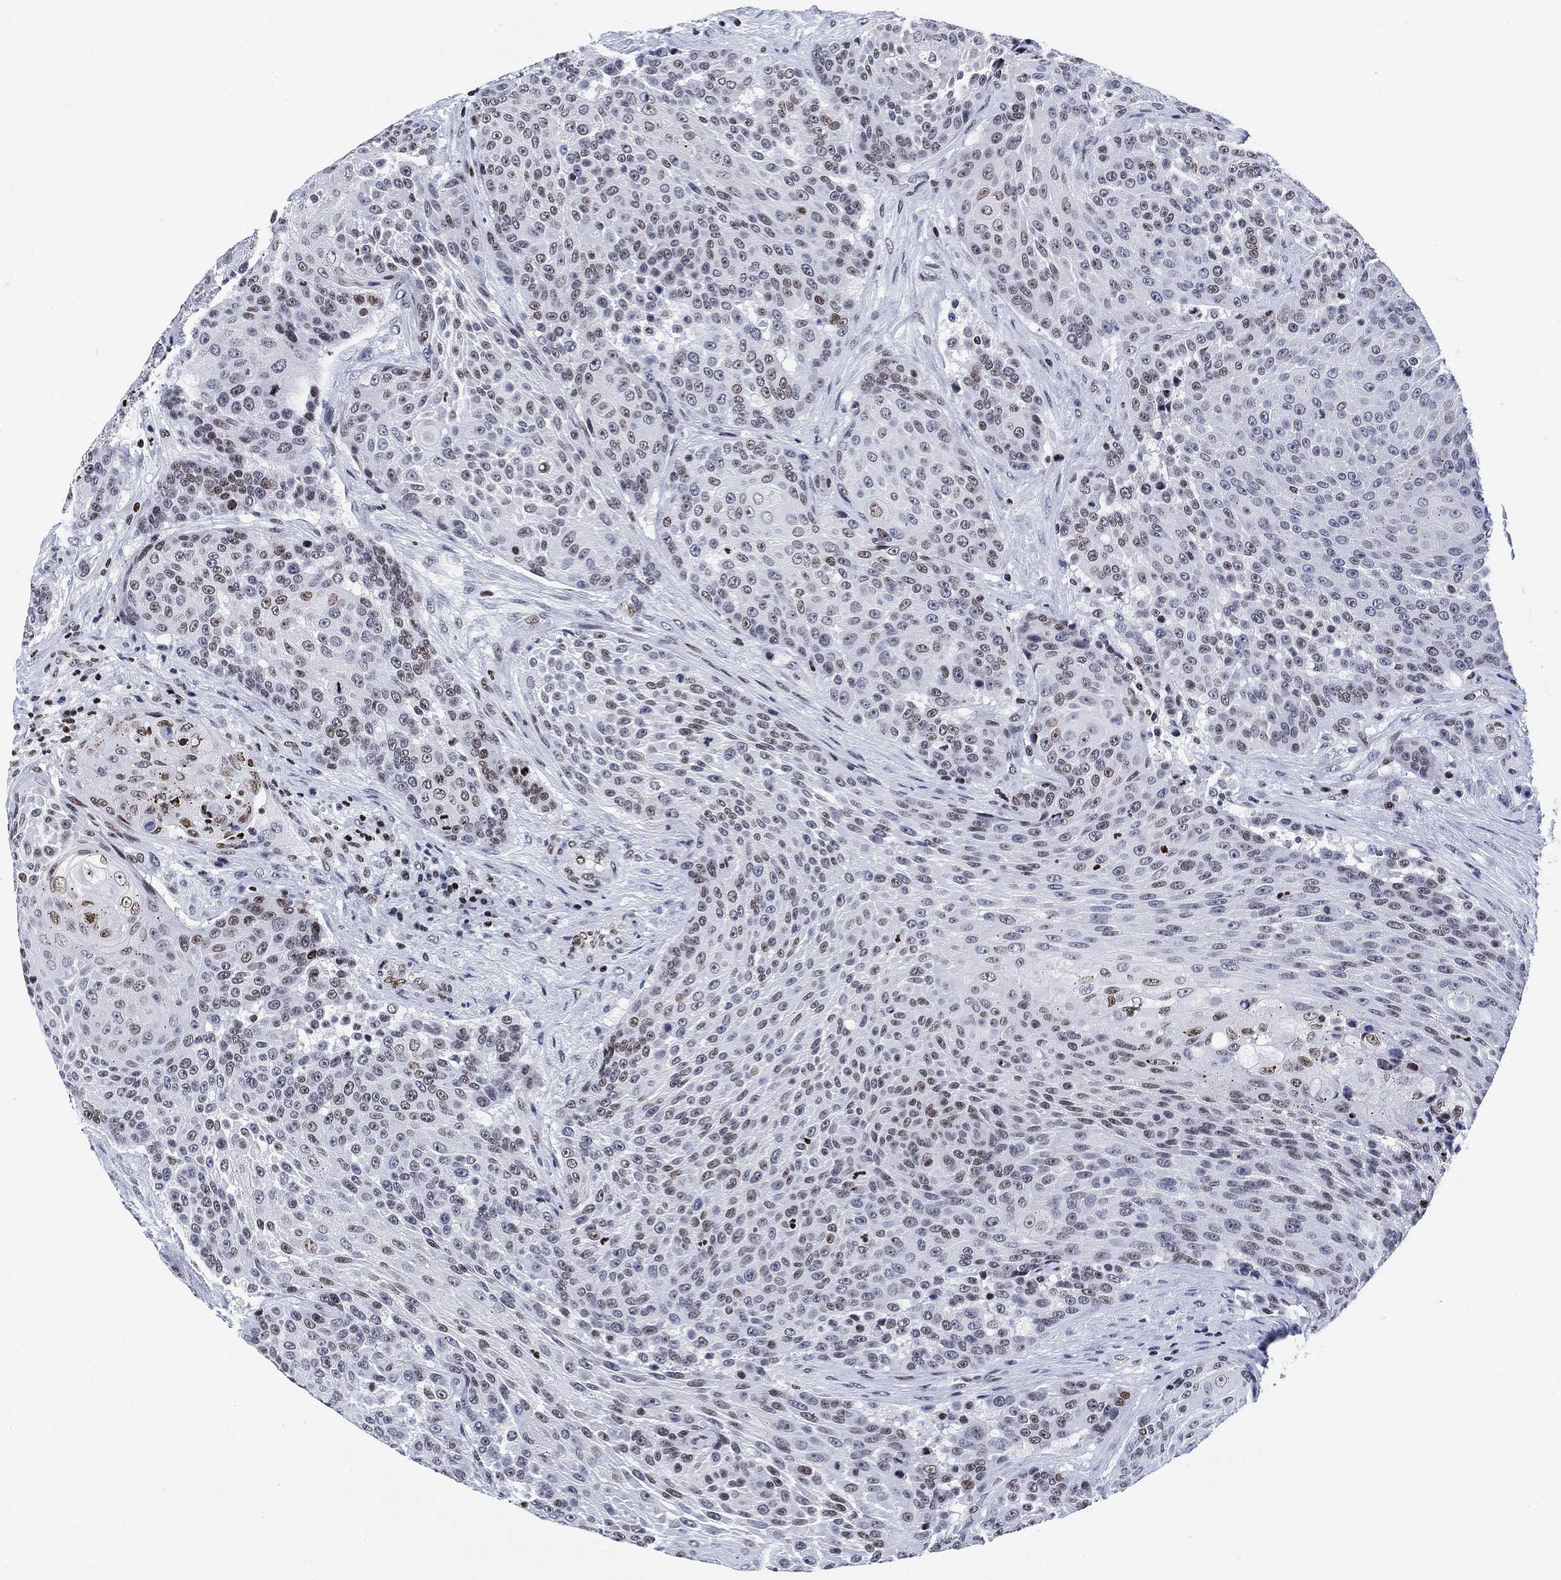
{"staining": {"intensity": "moderate", "quantity": "<25%", "location": "nuclear"}, "tissue": "urothelial cancer", "cell_type": "Tumor cells", "image_type": "cancer", "snomed": [{"axis": "morphology", "description": "Urothelial carcinoma, High grade"}, {"axis": "topography", "description": "Urinary bladder"}], "caption": "A brown stain highlights moderate nuclear positivity of a protein in high-grade urothelial carcinoma tumor cells.", "gene": "H1-10", "patient": {"sex": "female", "age": 63}}